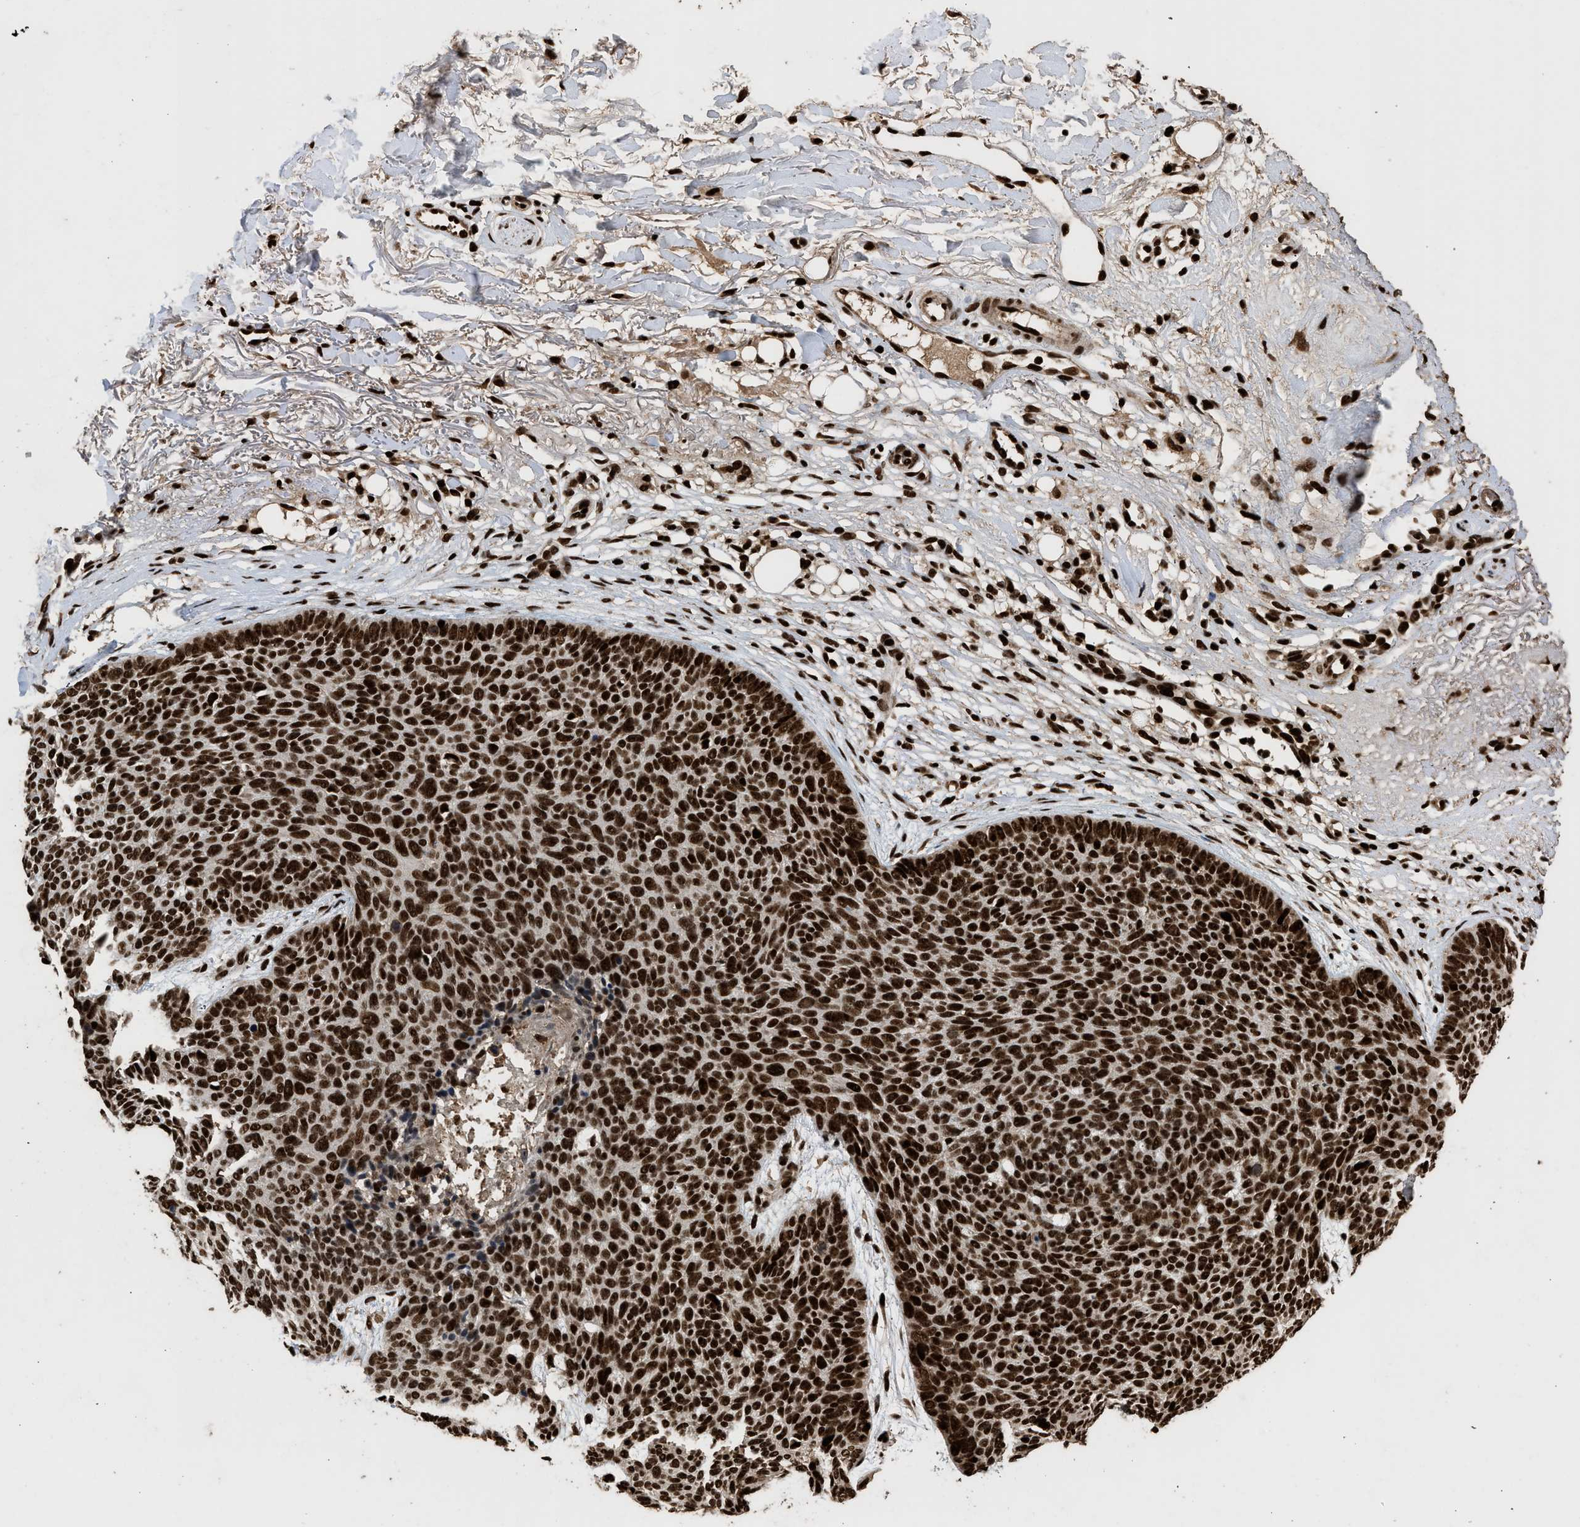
{"staining": {"intensity": "strong", "quantity": ">75%", "location": "nuclear"}, "tissue": "skin cancer", "cell_type": "Tumor cells", "image_type": "cancer", "snomed": [{"axis": "morphology", "description": "Normal tissue, NOS"}, {"axis": "morphology", "description": "Basal cell carcinoma"}, {"axis": "topography", "description": "Skin"}], "caption": "A histopathology image of skin basal cell carcinoma stained for a protein demonstrates strong nuclear brown staining in tumor cells.", "gene": "PPP4R3B", "patient": {"sex": "female", "age": 70}}